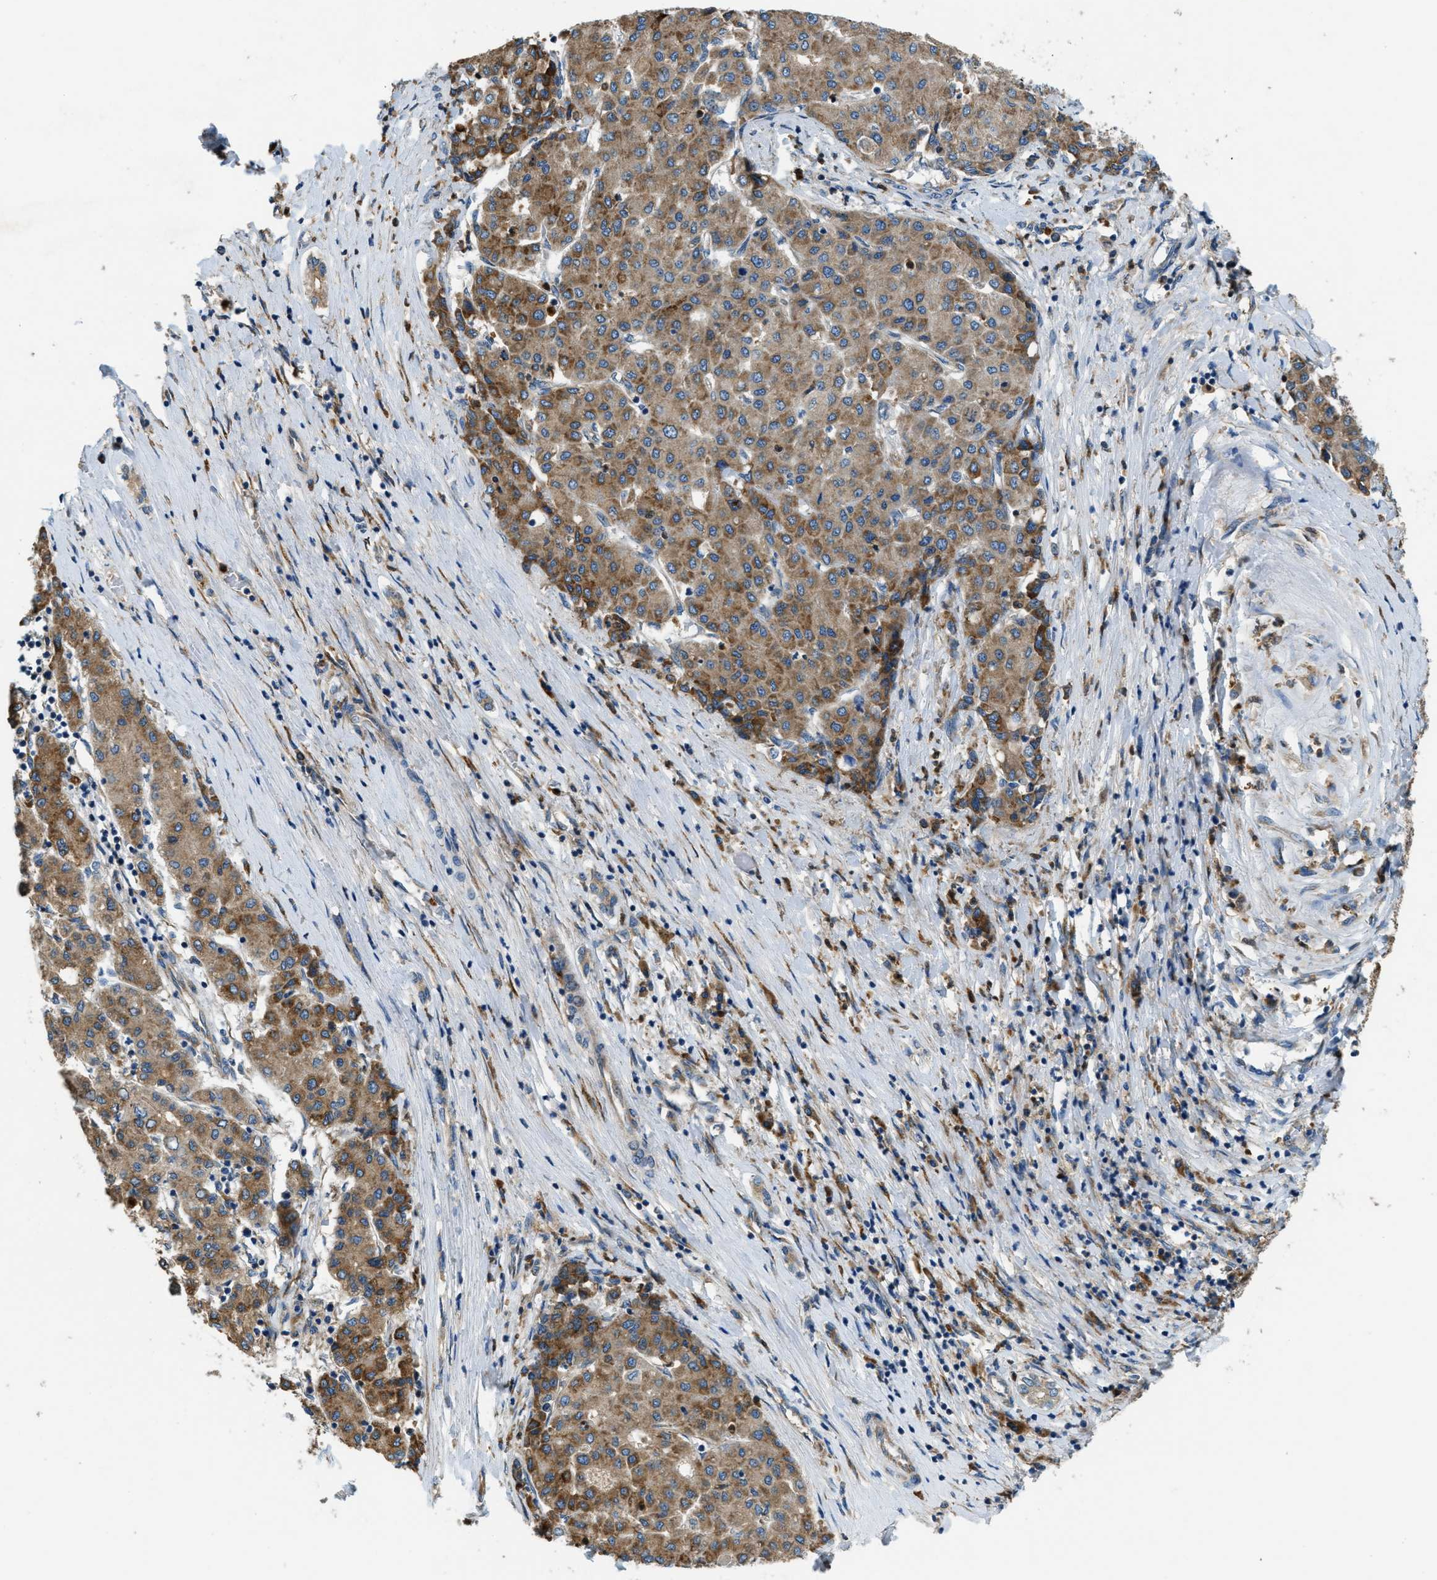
{"staining": {"intensity": "moderate", "quantity": ">75%", "location": "cytoplasmic/membranous"}, "tissue": "liver cancer", "cell_type": "Tumor cells", "image_type": "cancer", "snomed": [{"axis": "morphology", "description": "Carcinoma, Hepatocellular, NOS"}, {"axis": "topography", "description": "Liver"}], "caption": "Approximately >75% of tumor cells in liver cancer show moderate cytoplasmic/membranous protein staining as visualized by brown immunohistochemical staining.", "gene": "GIMAP8", "patient": {"sex": "male", "age": 65}}